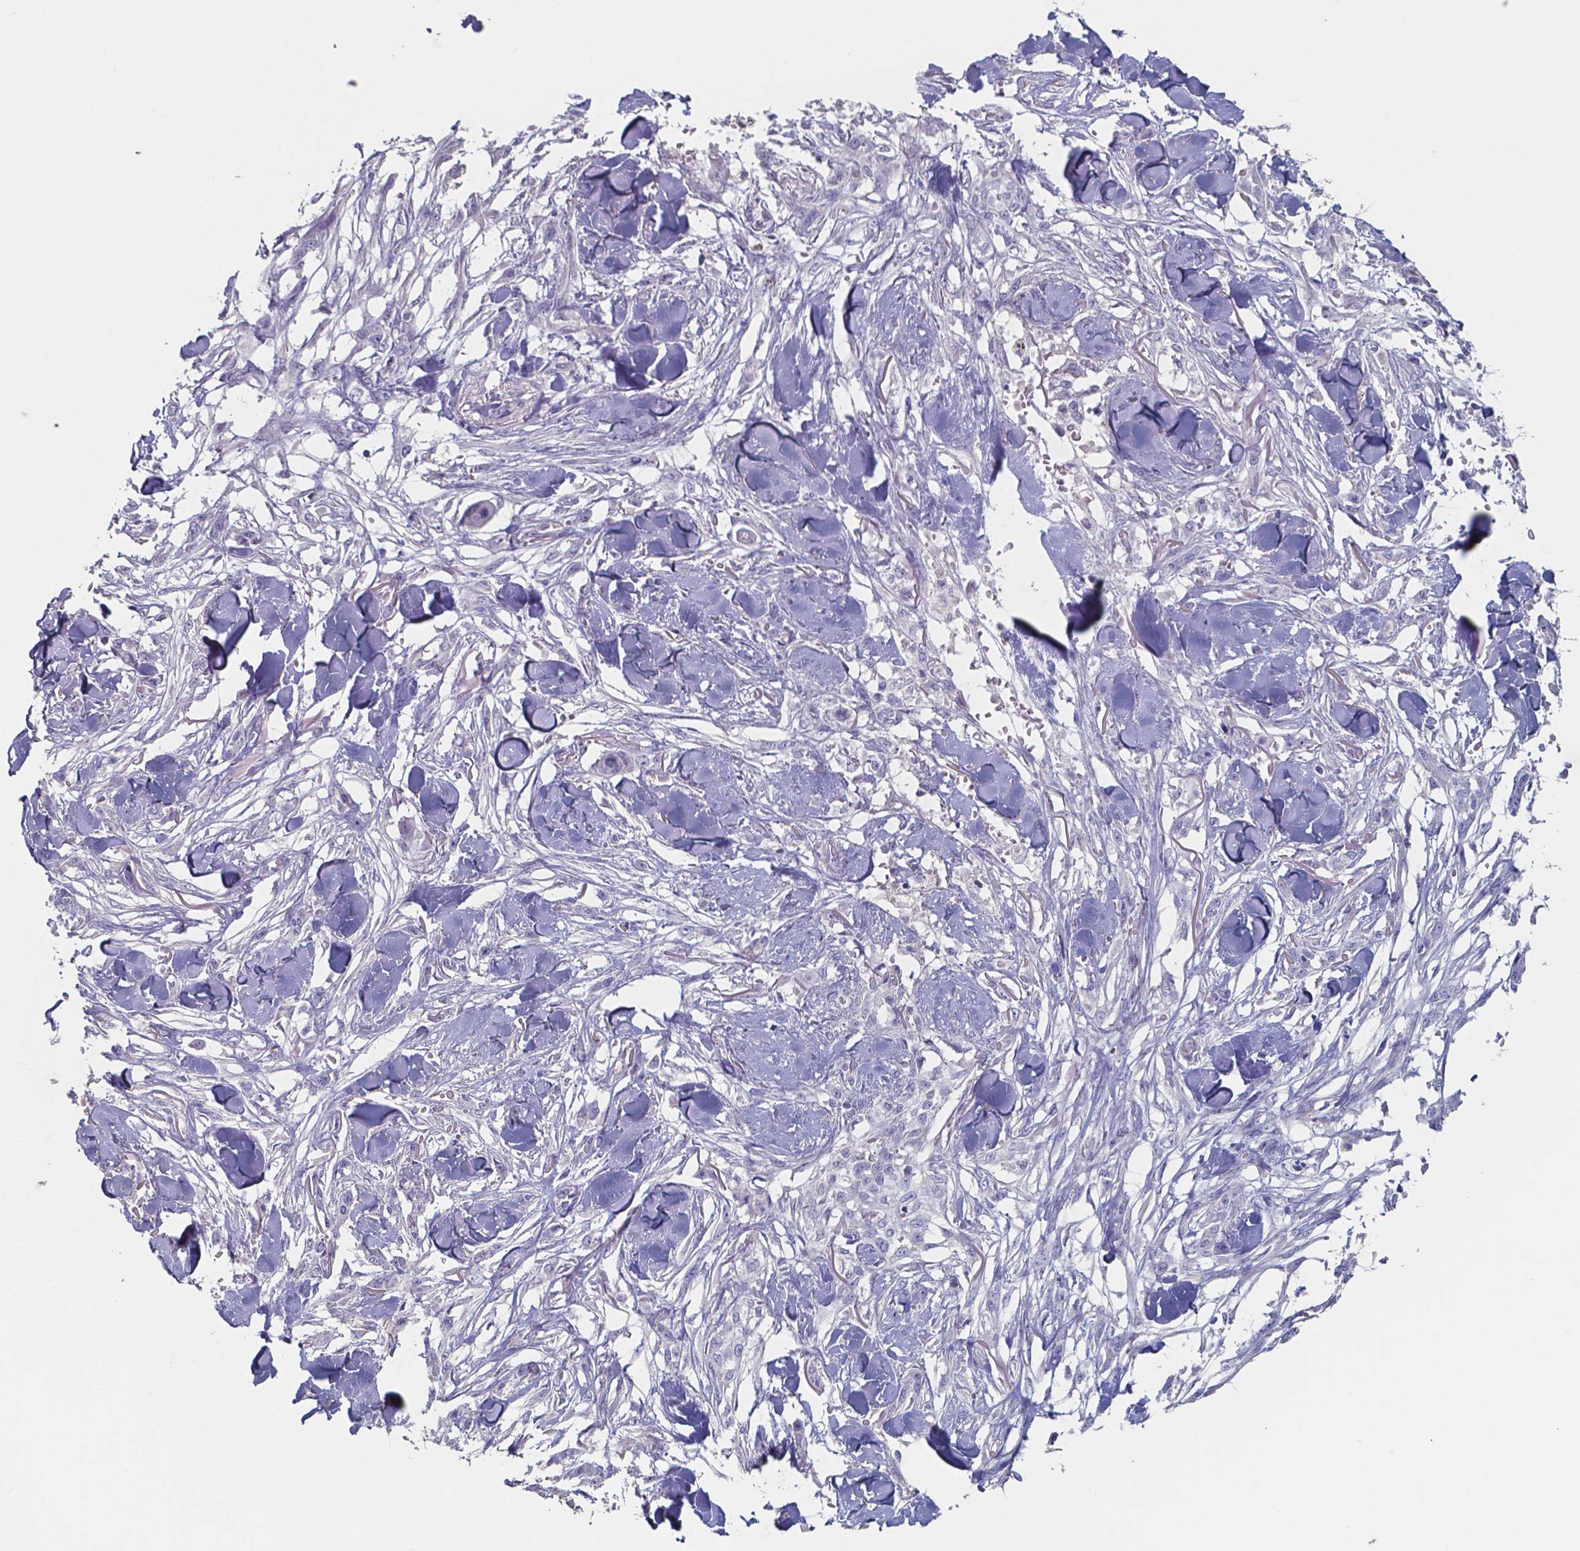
{"staining": {"intensity": "negative", "quantity": "none", "location": "none"}, "tissue": "skin cancer", "cell_type": "Tumor cells", "image_type": "cancer", "snomed": [{"axis": "morphology", "description": "Squamous cell carcinoma, NOS"}, {"axis": "topography", "description": "Skin"}], "caption": "The immunohistochemistry micrograph has no significant positivity in tumor cells of skin squamous cell carcinoma tissue.", "gene": "FOXJ1", "patient": {"sex": "female", "age": 59}}